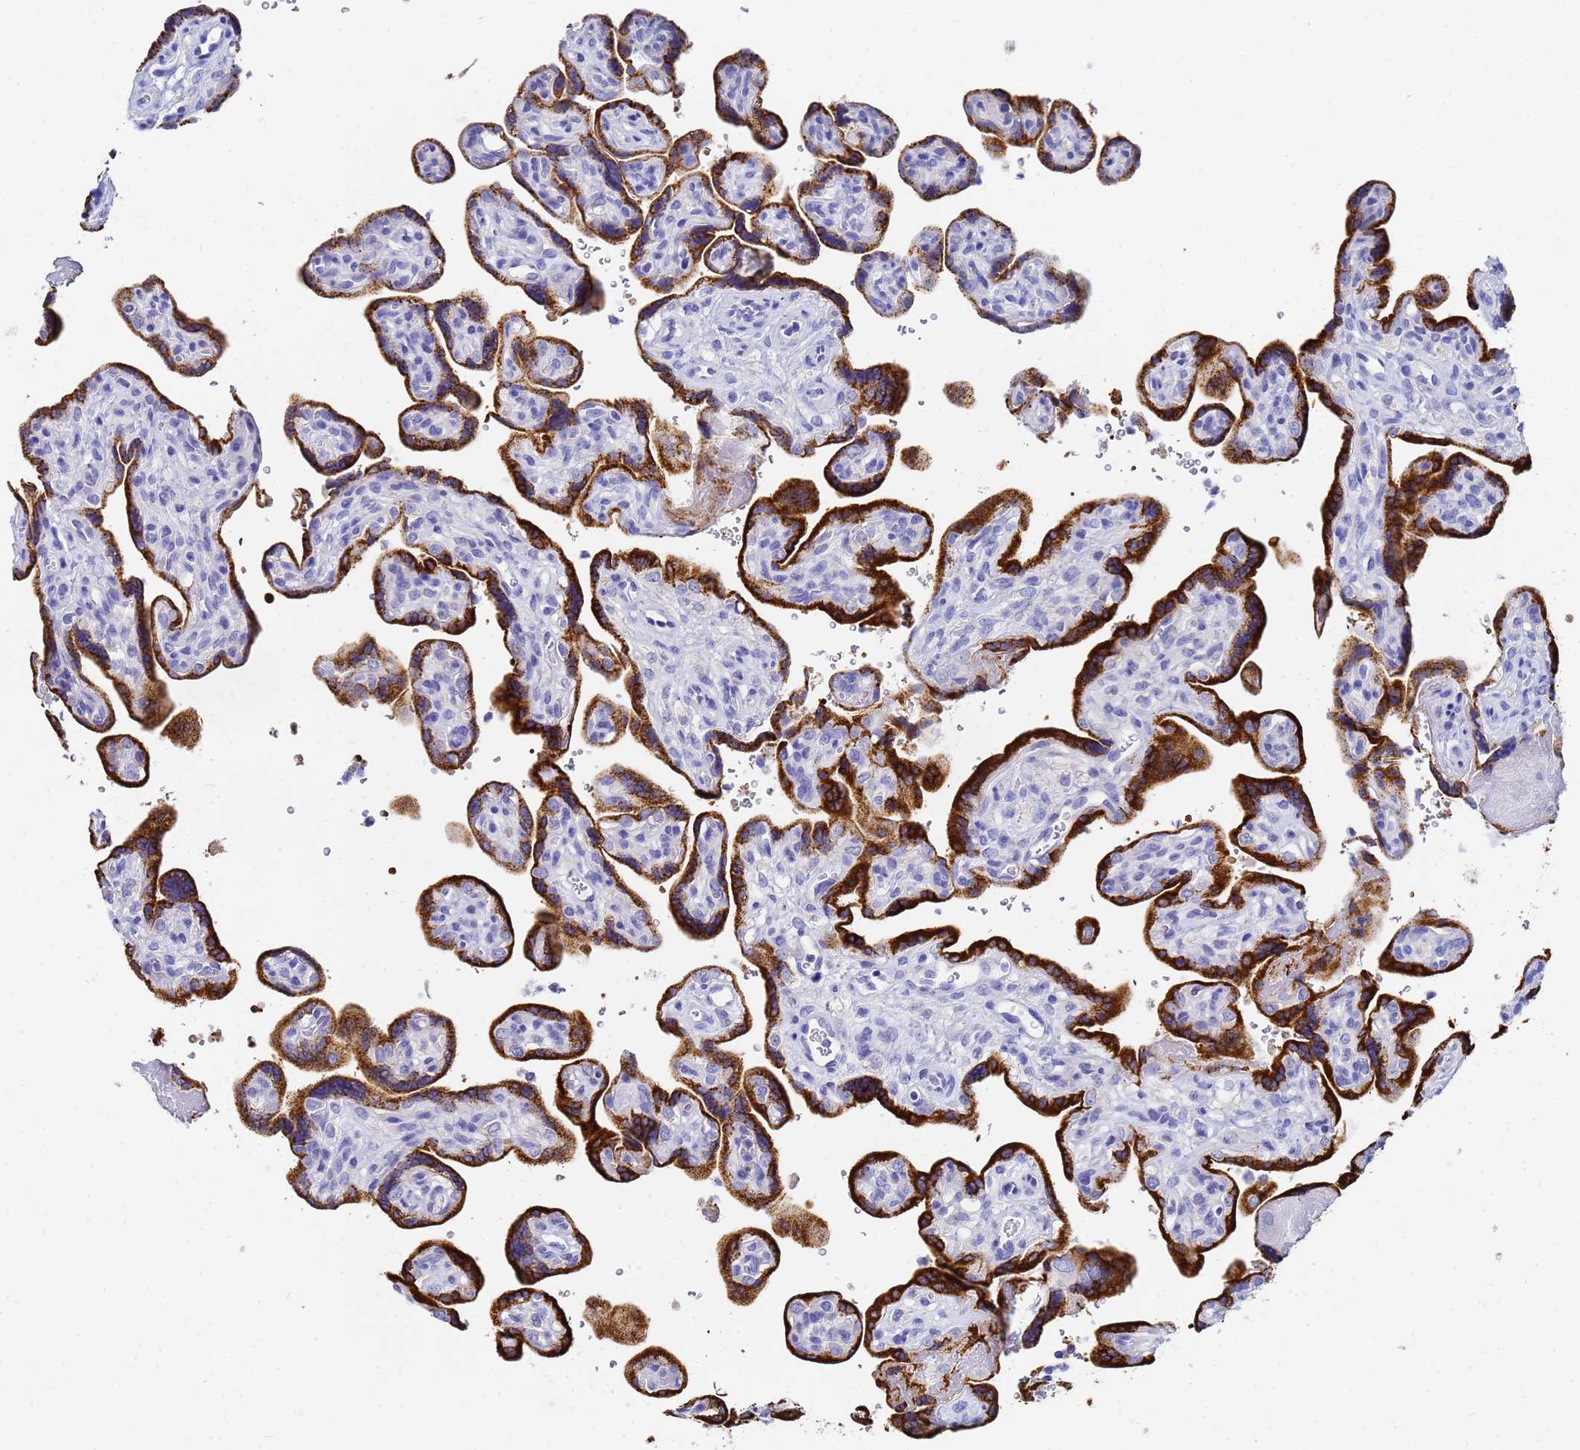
{"staining": {"intensity": "strong", "quantity": ">75%", "location": "cytoplasmic/membranous"}, "tissue": "placenta", "cell_type": "Trophoblastic cells", "image_type": "normal", "snomed": [{"axis": "morphology", "description": "Normal tissue, NOS"}, {"axis": "topography", "description": "Placenta"}], "caption": "The micrograph demonstrates staining of benign placenta, revealing strong cytoplasmic/membranous protein expression (brown color) within trophoblastic cells. (DAB IHC with brightfield microscopy, high magnification).", "gene": "C2orf72", "patient": {"sex": "female", "age": 39}}